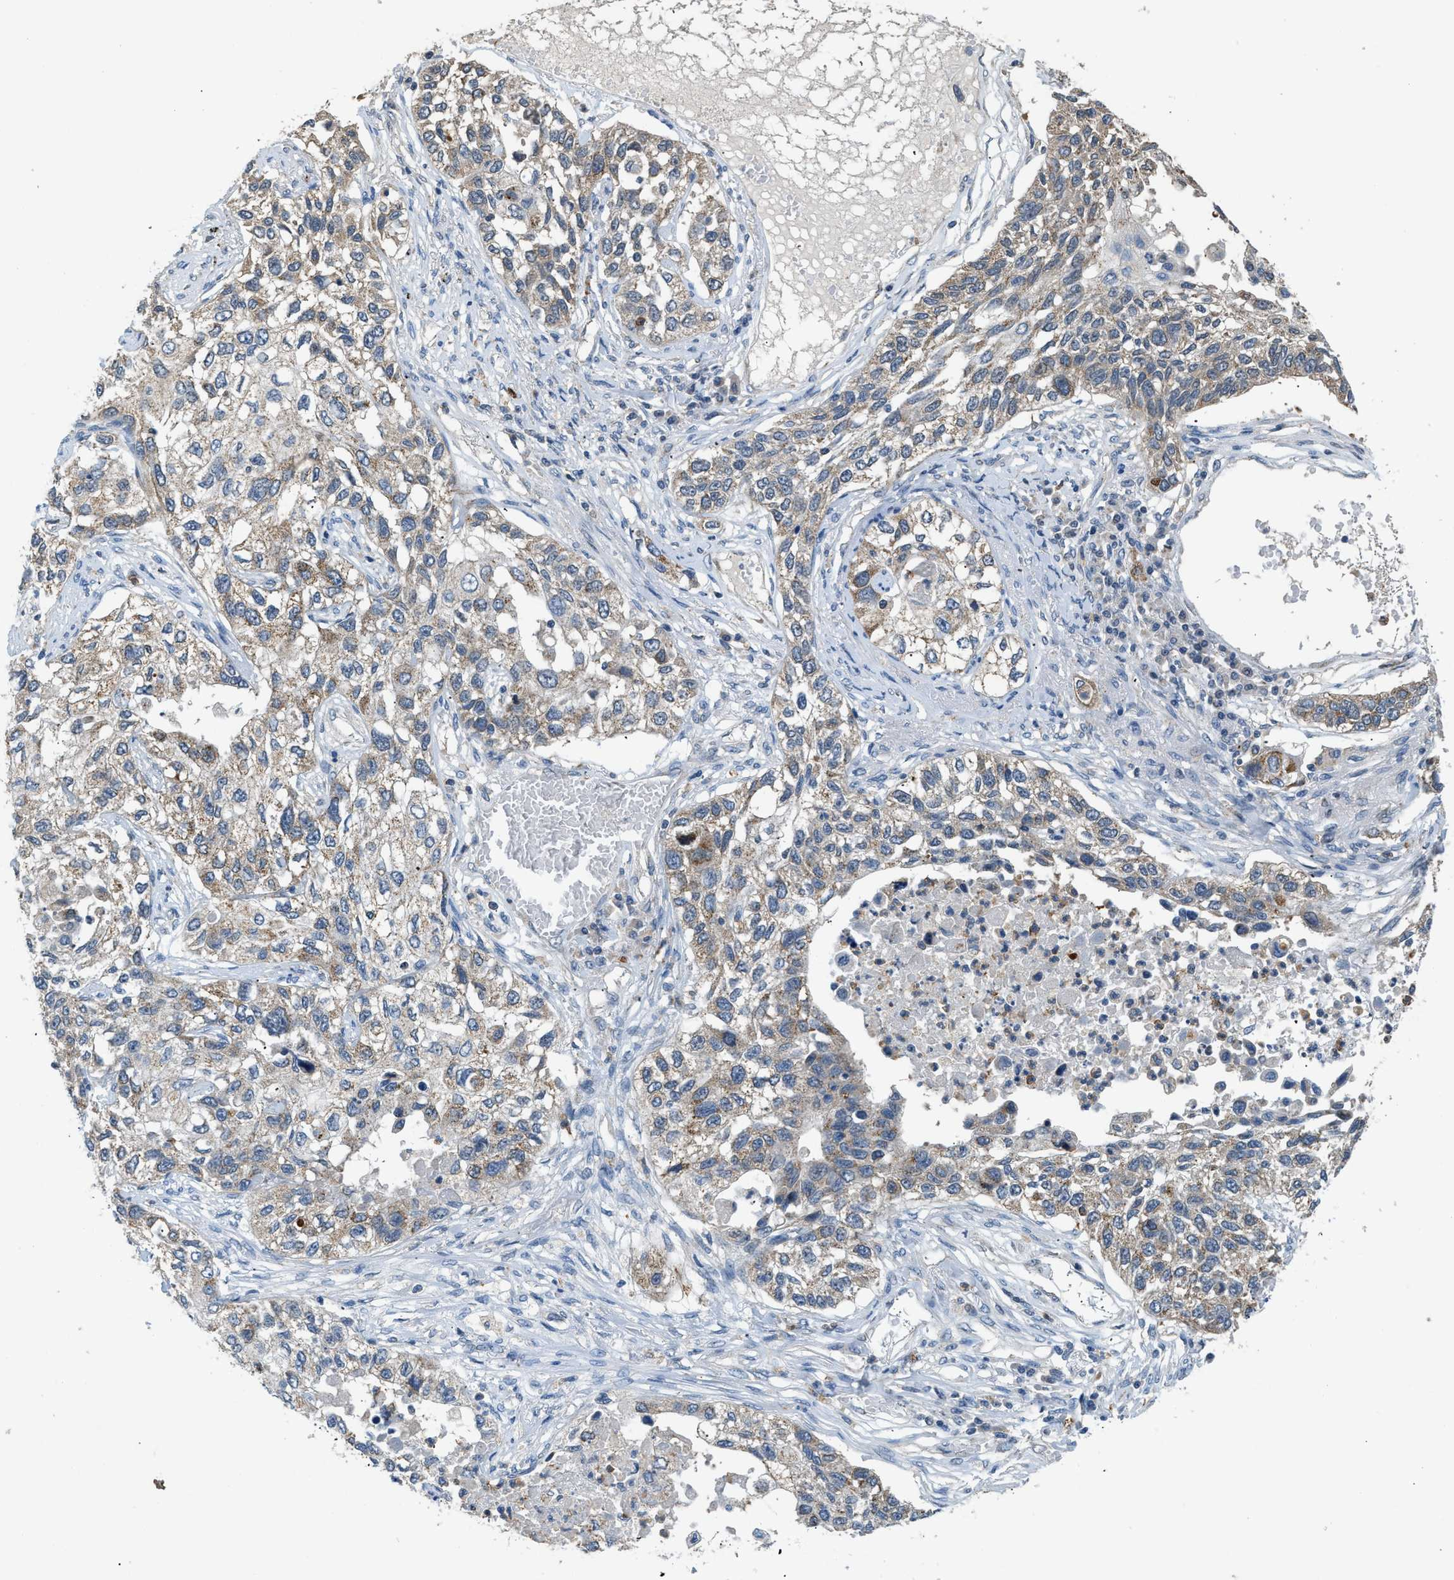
{"staining": {"intensity": "weak", "quantity": "25%-75%", "location": "cytoplasmic/membranous"}, "tissue": "lung cancer", "cell_type": "Tumor cells", "image_type": "cancer", "snomed": [{"axis": "morphology", "description": "Squamous cell carcinoma, NOS"}, {"axis": "topography", "description": "Lung"}], "caption": "Immunohistochemical staining of human lung cancer (squamous cell carcinoma) exhibits weak cytoplasmic/membranous protein positivity in about 25%-75% of tumor cells.", "gene": "TOMM34", "patient": {"sex": "male", "age": 71}}